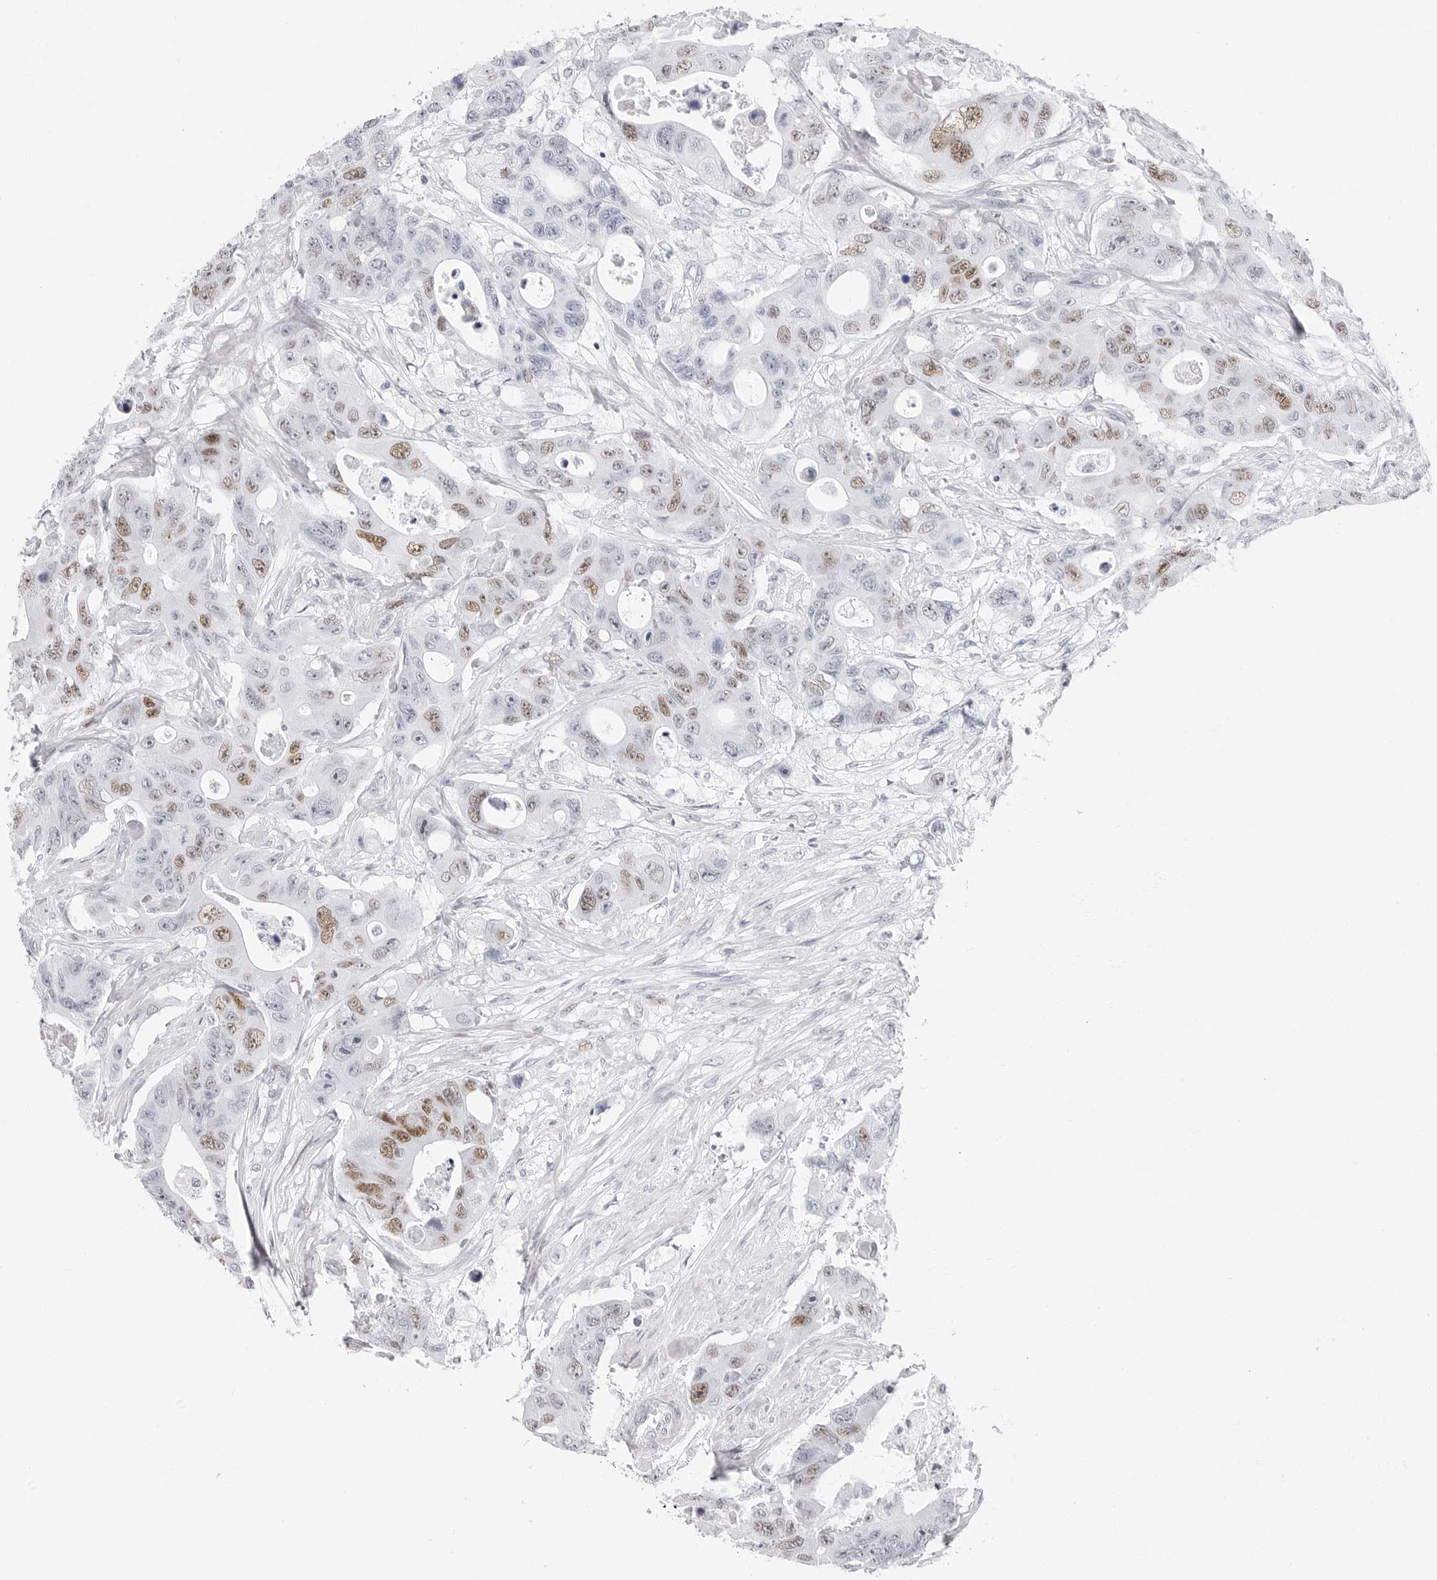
{"staining": {"intensity": "moderate", "quantity": "25%-75%", "location": "nuclear"}, "tissue": "colorectal cancer", "cell_type": "Tumor cells", "image_type": "cancer", "snomed": [{"axis": "morphology", "description": "Adenocarcinoma, NOS"}, {"axis": "topography", "description": "Colon"}], "caption": "Colorectal cancer tissue exhibits moderate nuclear staining in approximately 25%-75% of tumor cells, visualized by immunohistochemistry.", "gene": "NASP", "patient": {"sex": "female", "age": 46}}